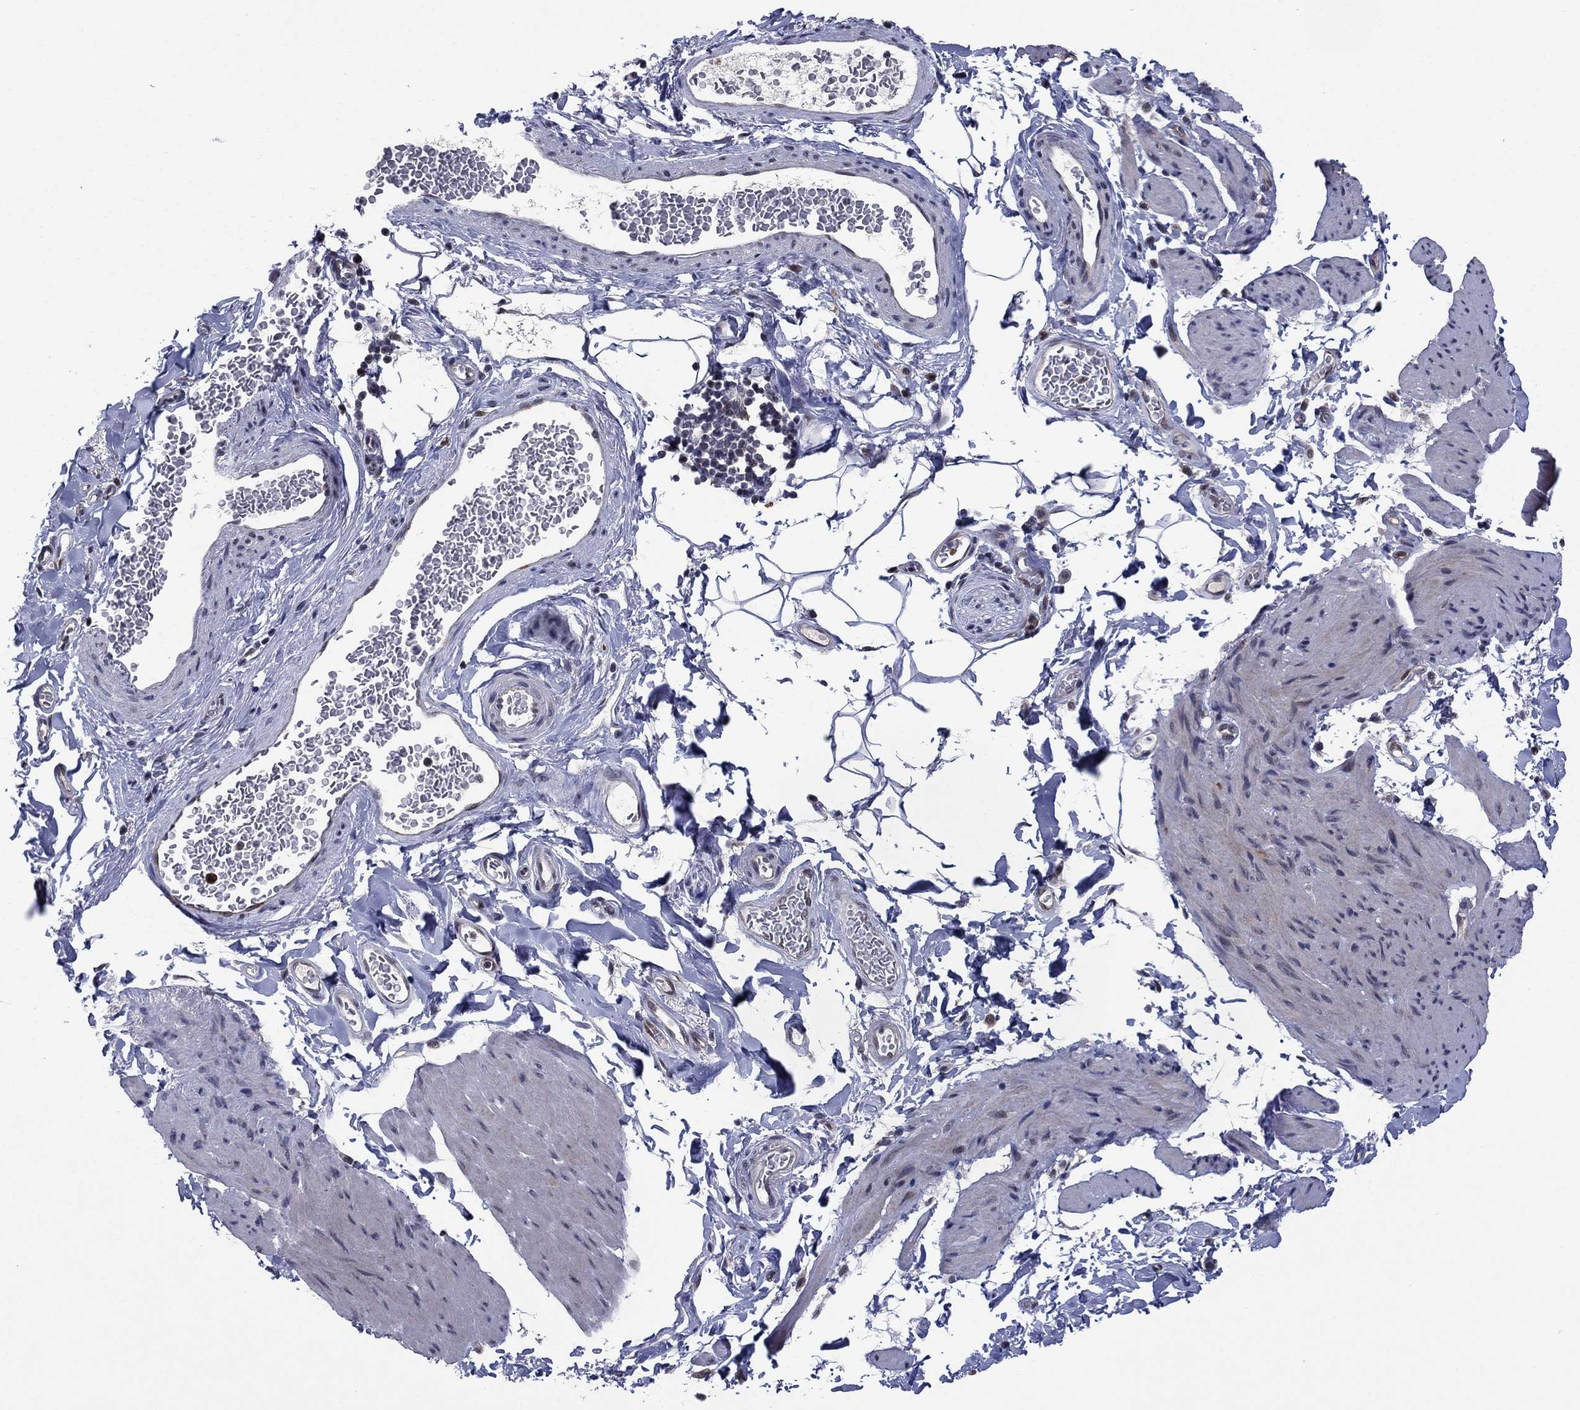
{"staining": {"intensity": "negative", "quantity": "none", "location": "none"}, "tissue": "smooth muscle", "cell_type": "Smooth muscle cells", "image_type": "normal", "snomed": [{"axis": "morphology", "description": "Normal tissue, NOS"}, {"axis": "topography", "description": "Adipose tissue"}, {"axis": "topography", "description": "Smooth muscle"}, {"axis": "topography", "description": "Peripheral nerve tissue"}], "caption": "Immunohistochemistry photomicrograph of unremarkable smooth muscle stained for a protein (brown), which shows no expression in smooth muscle cells. (Stains: DAB (3,3'-diaminobenzidine) IHC with hematoxylin counter stain, Microscopy: brightfield microscopy at high magnification).", "gene": "CDCA5", "patient": {"sex": "male", "age": 83}}